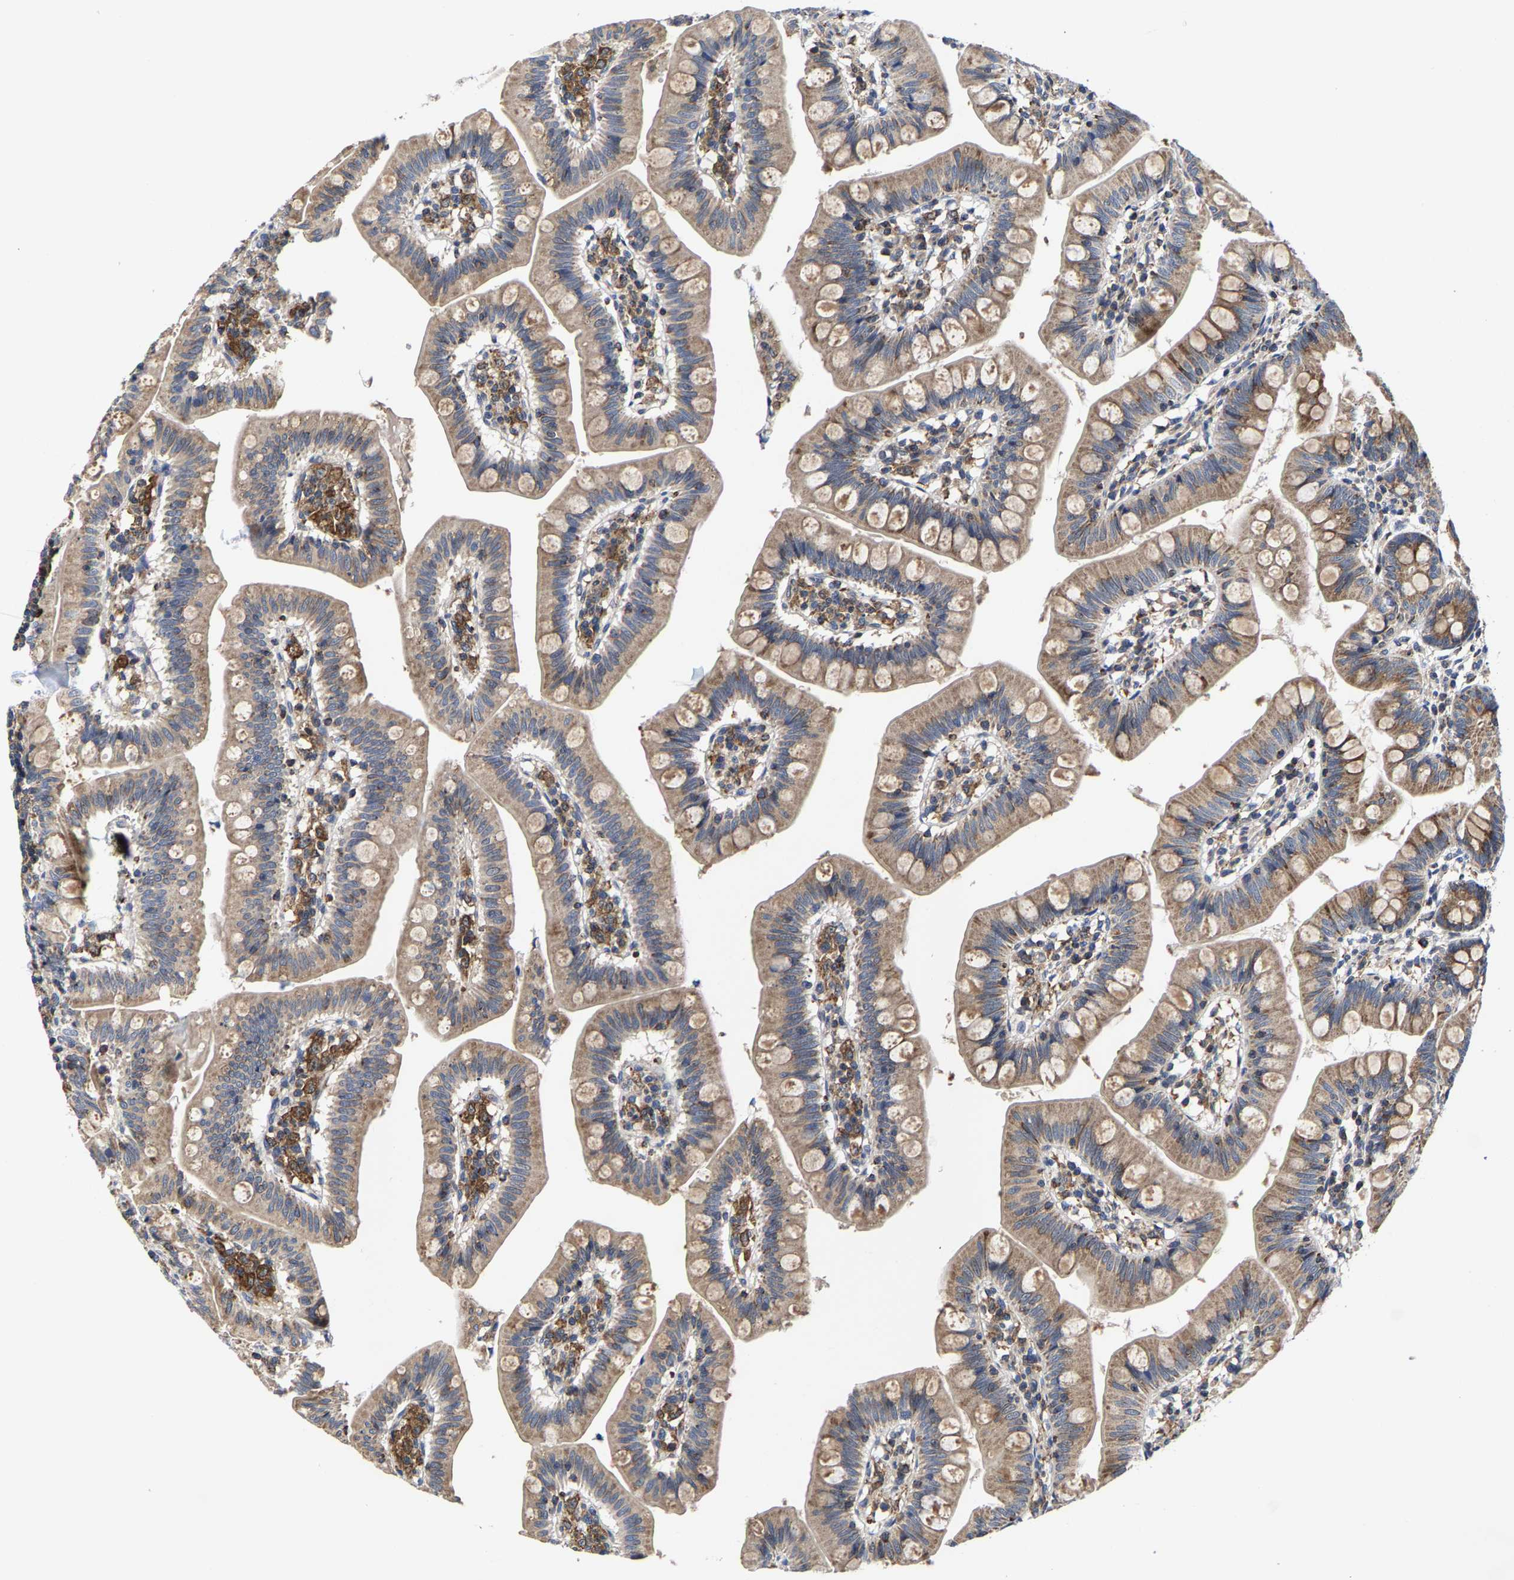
{"staining": {"intensity": "moderate", "quantity": ">75%", "location": "cytoplasmic/membranous"}, "tissue": "small intestine", "cell_type": "Glandular cells", "image_type": "normal", "snomed": [{"axis": "morphology", "description": "Normal tissue, NOS"}, {"axis": "topography", "description": "Small intestine"}], "caption": "Immunohistochemistry (IHC) image of normal small intestine: small intestine stained using immunohistochemistry (IHC) exhibits medium levels of moderate protein expression localized specifically in the cytoplasmic/membranous of glandular cells, appearing as a cytoplasmic/membranous brown color.", "gene": "PFKFB3", "patient": {"sex": "male", "age": 7}}